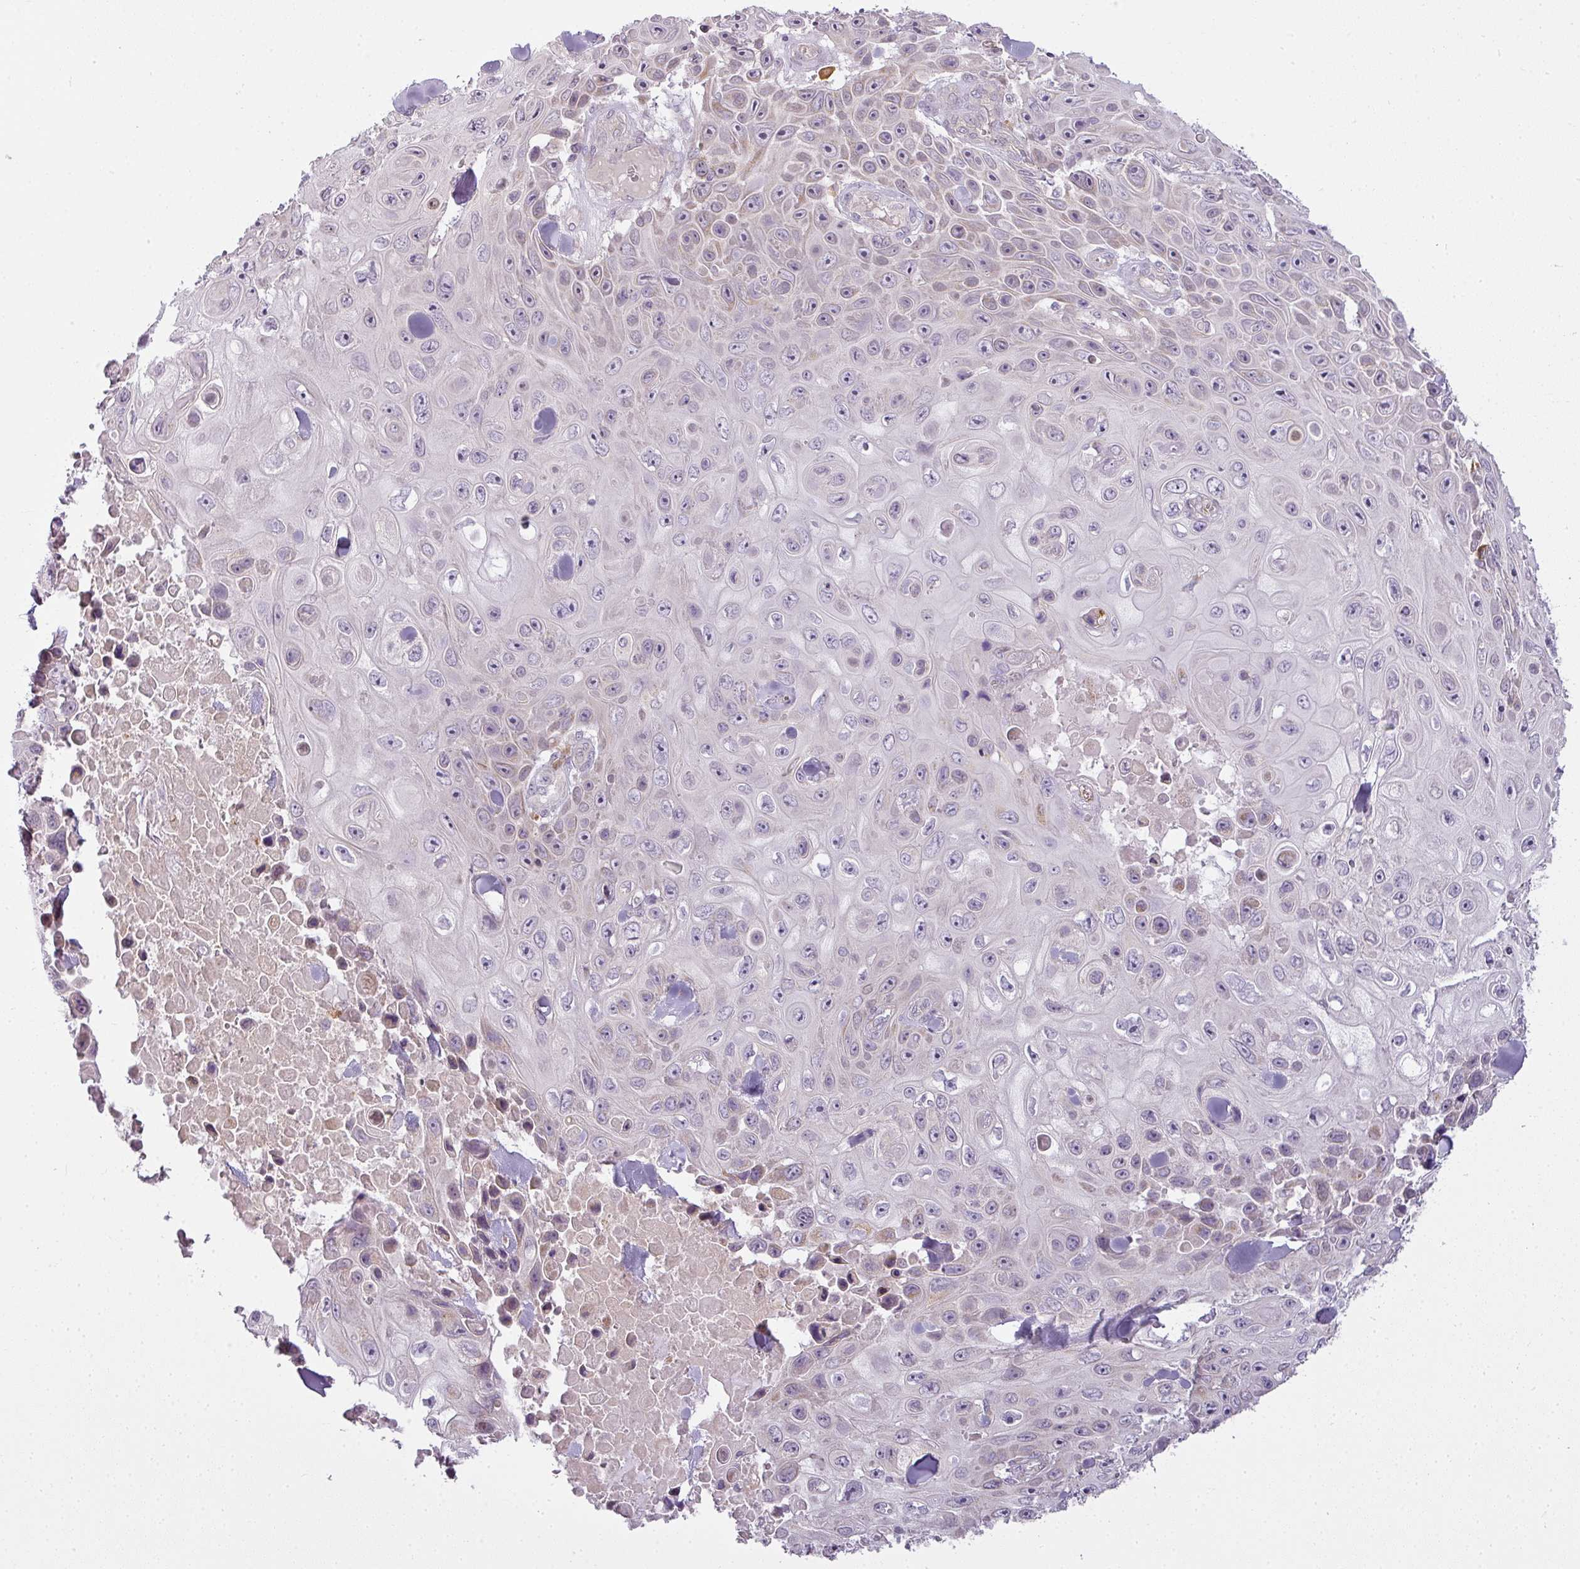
{"staining": {"intensity": "negative", "quantity": "none", "location": "none"}, "tissue": "skin cancer", "cell_type": "Tumor cells", "image_type": "cancer", "snomed": [{"axis": "morphology", "description": "Squamous cell carcinoma, NOS"}, {"axis": "topography", "description": "Skin"}], "caption": "There is no significant positivity in tumor cells of skin cancer.", "gene": "LY75", "patient": {"sex": "male", "age": 82}}